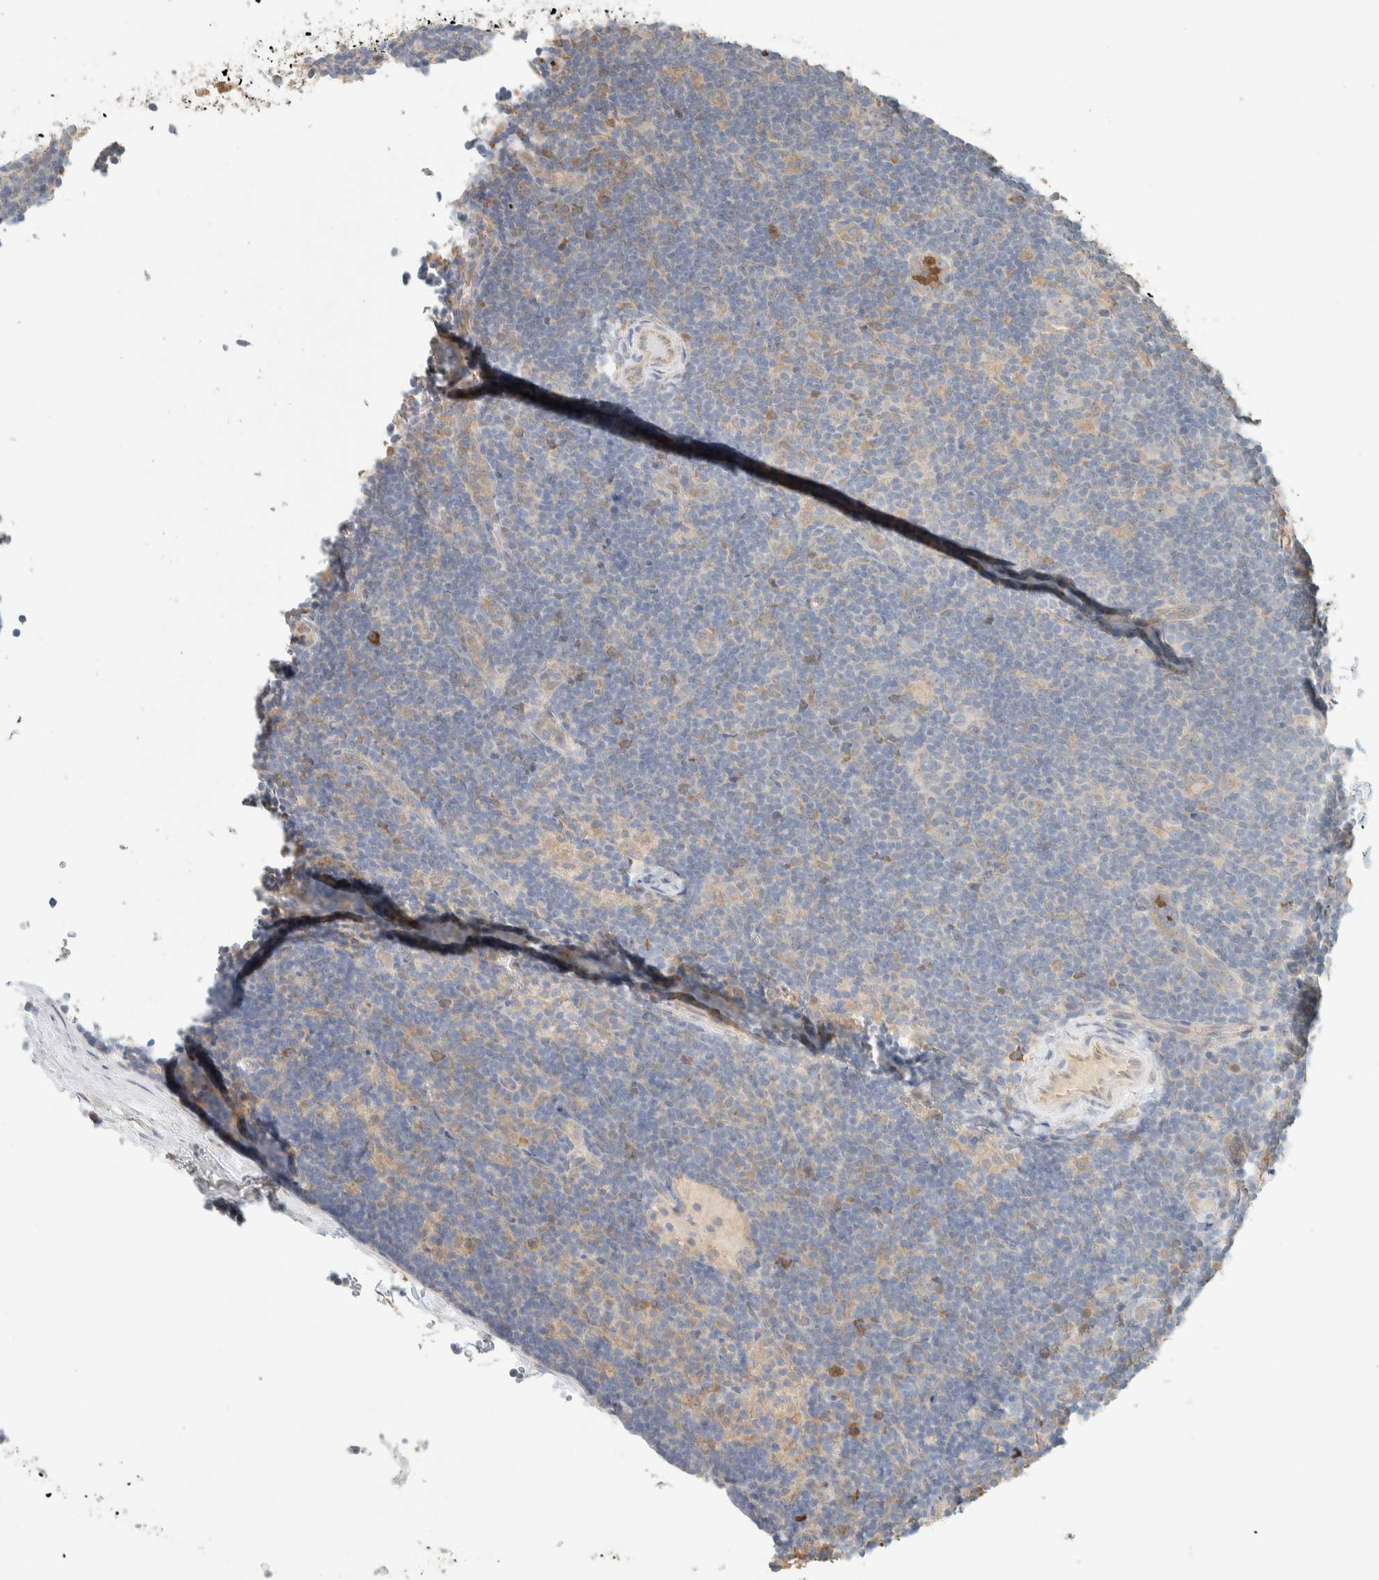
{"staining": {"intensity": "negative", "quantity": "none", "location": "none"}, "tissue": "lymphoma", "cell_type": "Tumor cells", "image_type": "cancer", "snomed": [{"axis": "morphology", "description": "Hodgkin's disease, NOS"}, {"axis": "topography", "description": "Lymph node"}], "caption": "Tumor cells are negative for brown protein staining in Hodgkin's disease.", "gene": "TTC3", "patient": {"sex": "female", "age": 57}}